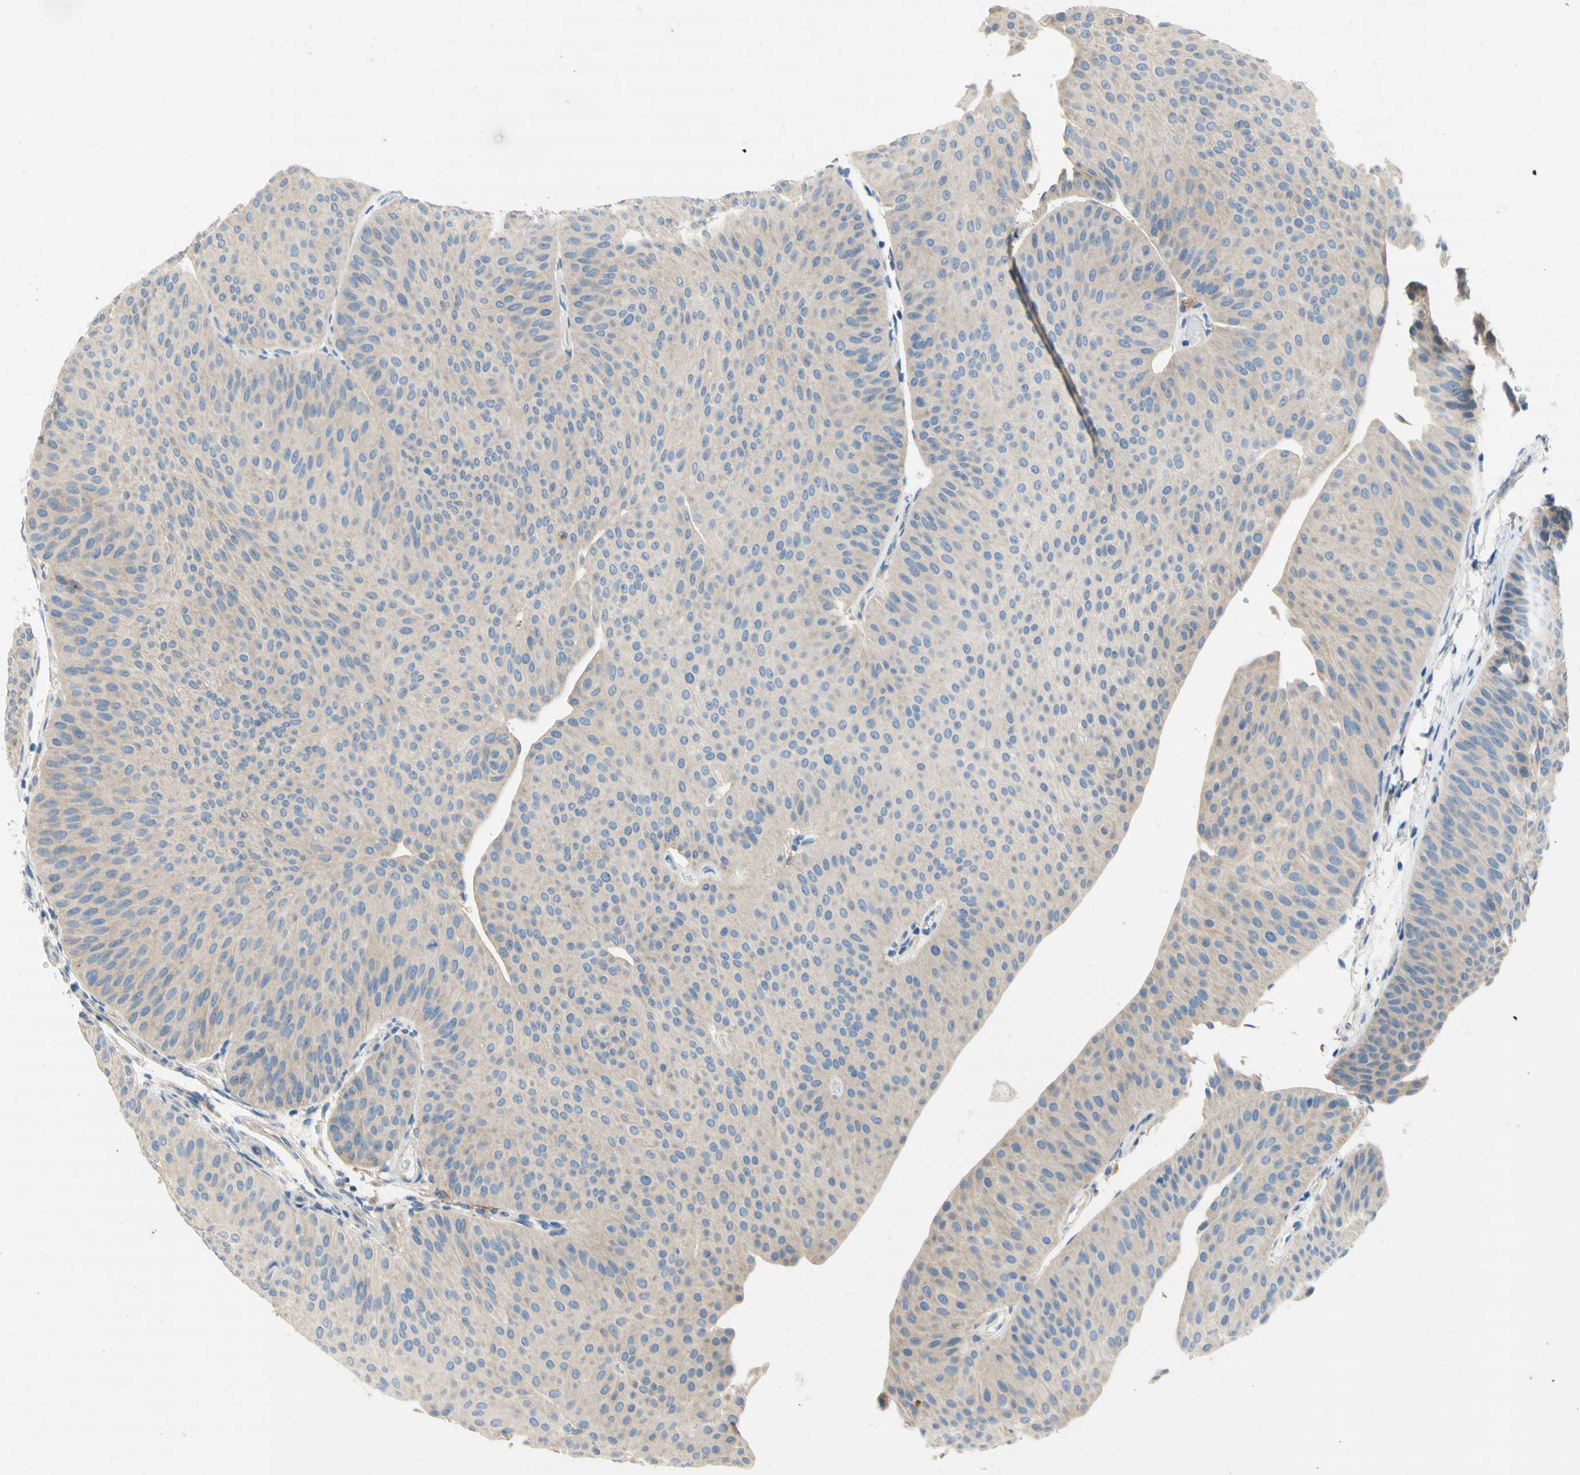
{"staining": {"intensity": "weak", "quantity": ">75%", "location": "cytoplasmic/membranous"}, "tissue": "urothelial cancer", "cell_type": "Tumor cells", "image_type": "cancer", "snomed": [{"axis": "morphology", "description": "Urothelial carcinoma, Low grade"}, {"axis": "topography", "description": "Urinary bladder"}], "caption": "IHC micrograph of human urothelial carcinoma (low-grade) stained for a protein (brown), which displays low levels of weak cytoplasmic/membranous expression in about >75% of tumor cells.", "gene": "F3", "patient": {"sex": "female", "age": 60}}